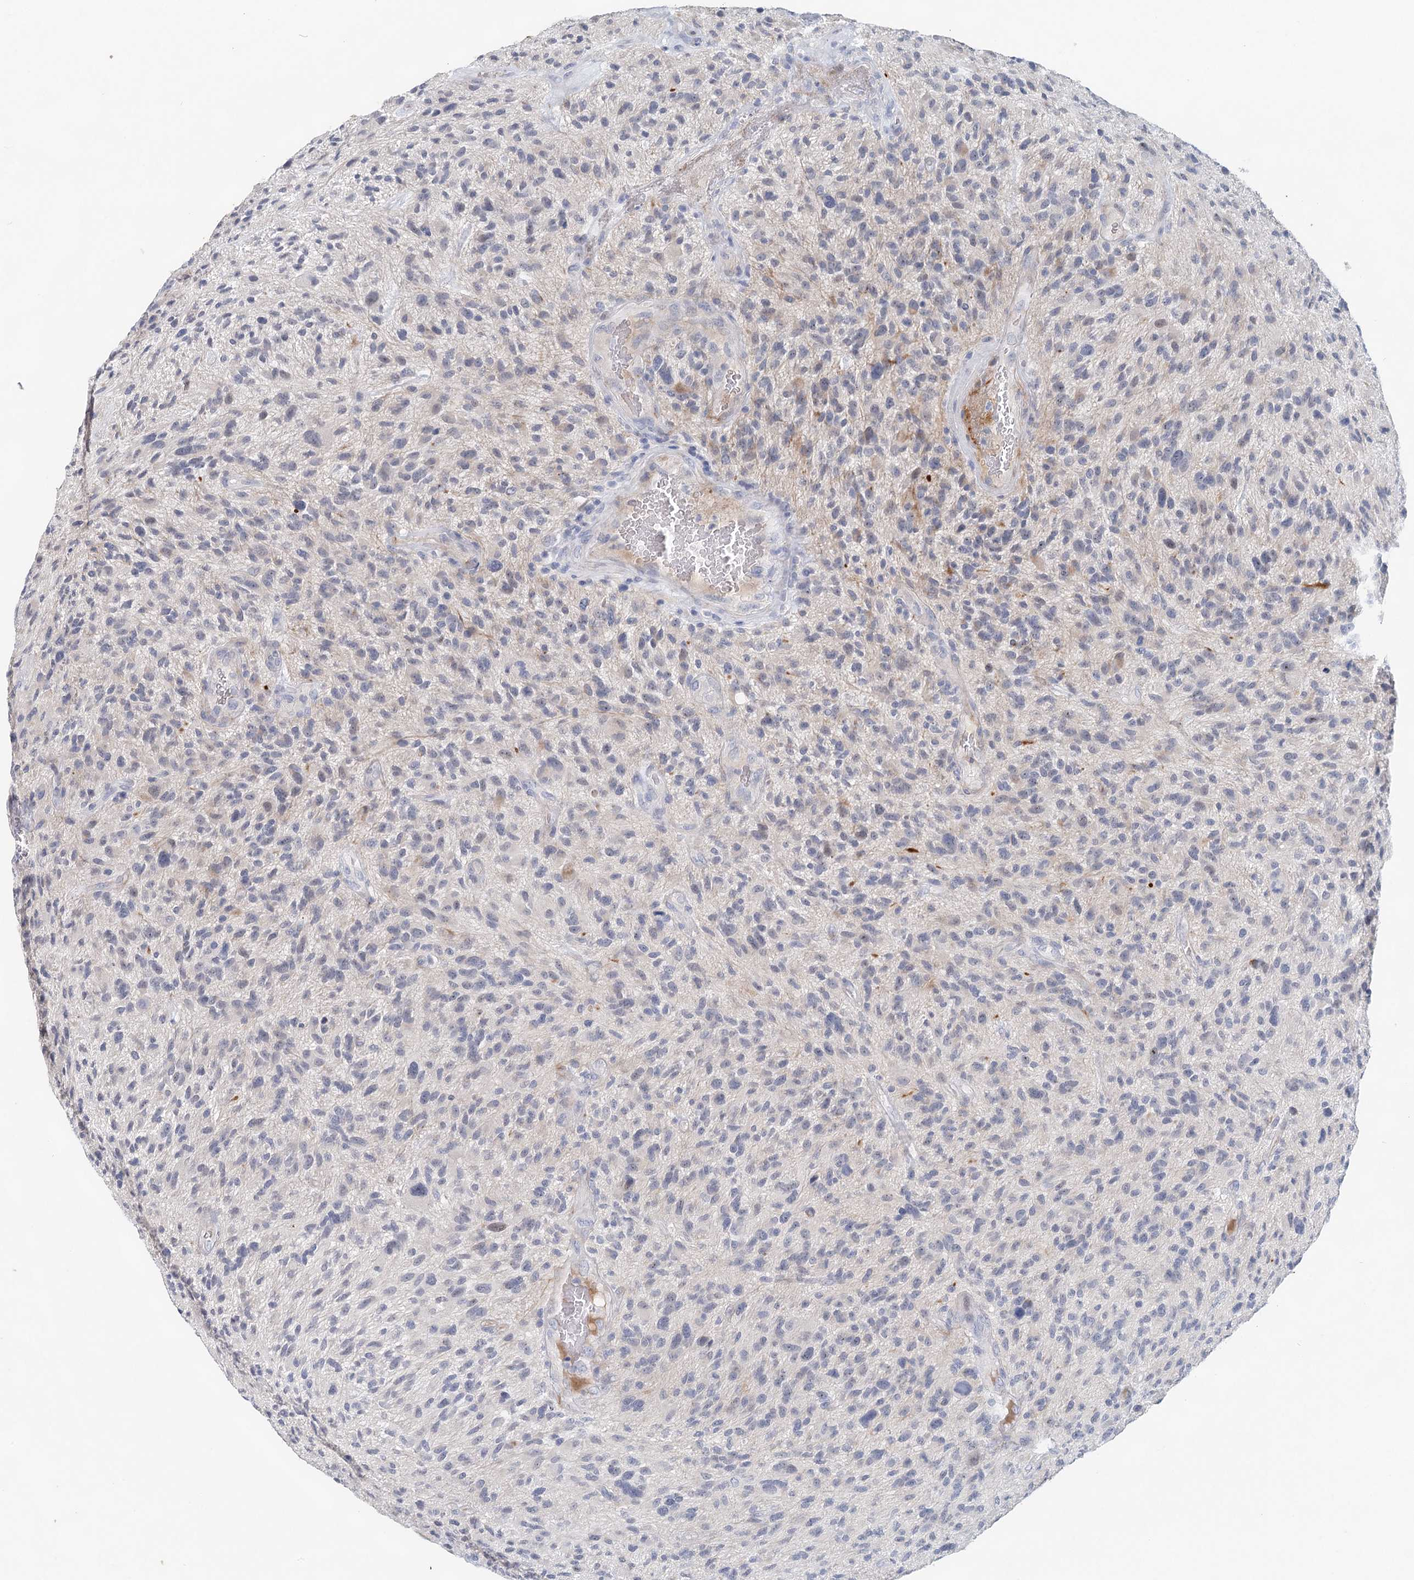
{"staining": {"intensity": "negative", "quantity": "none", "location": "none"}, "tissue": "glioma", "cell_type": "Tumor cells", "image_type": "cancer", "snomed": [{"axis": "morphology", "description": "Glioma, malignant, High grade"}, {"axis": "topography", "description": "Brain"}], "caption": "Image shows no significant protein expression in tumor cells of high-grade glioma (malignant).", "gene": "SLC19A3", "patient": {"sex": "male", "age": 47}}